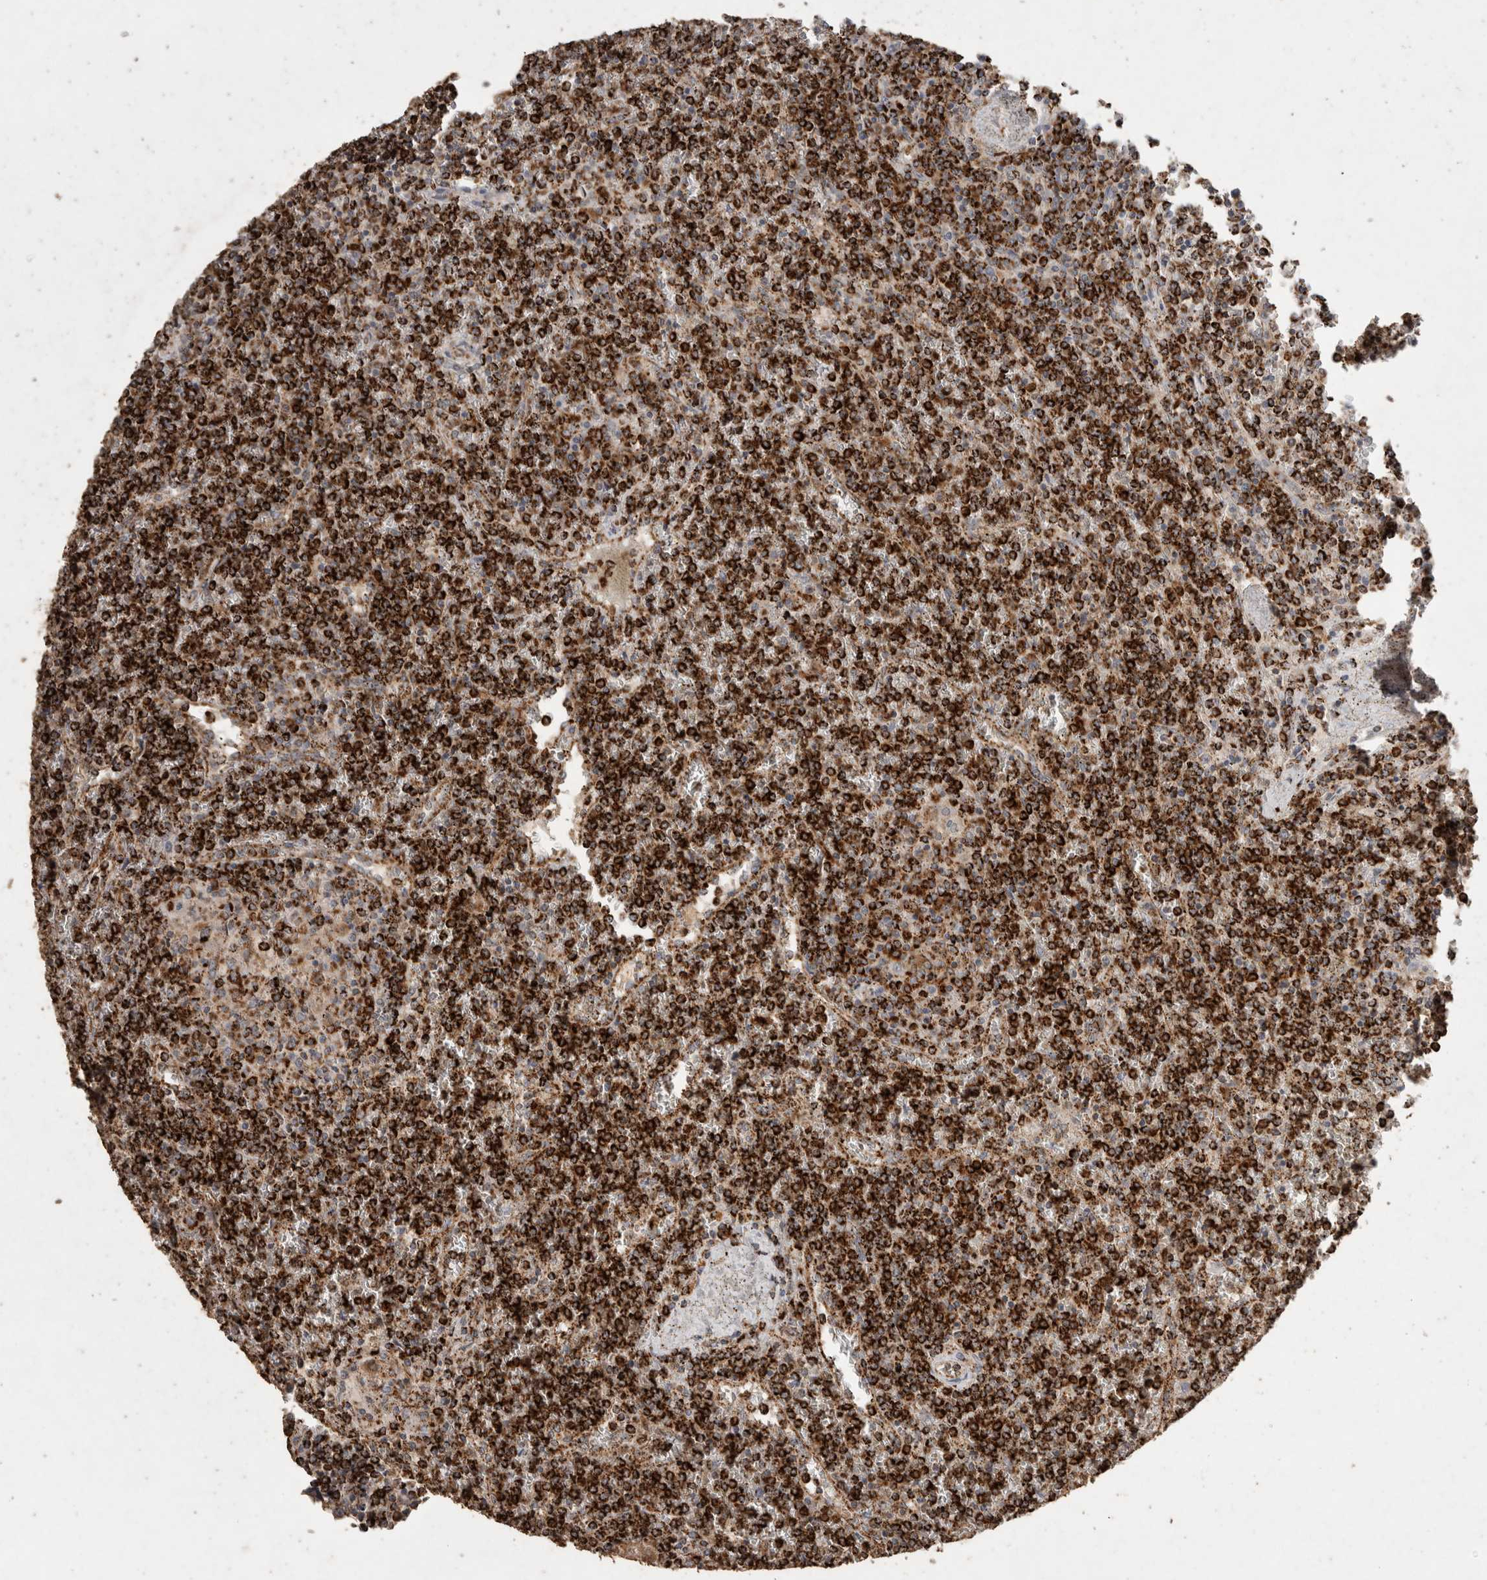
{"staining": {"intensity": "strong", "quantity": ">75%", "location": "cytoplasmic/membranous"}, "tissue": "lymphoma", "cell_type": "Tumor cells", "image_type": "cancer", "snomed": [{"axis": "morphology", "description": "Malignant lymphoma, non-Hodgkin's type, Low grade"}, {"axis": "topography", "description": "Spleen"}], "caption": "Immunohistochemical staining of lymphoma demonstrates high levels of strong cytoplasmic/membranous protein staining in approximately >75% of tumor cells.", "gene": "ACADM", "patient": {"sex": "female", "age": 19}}